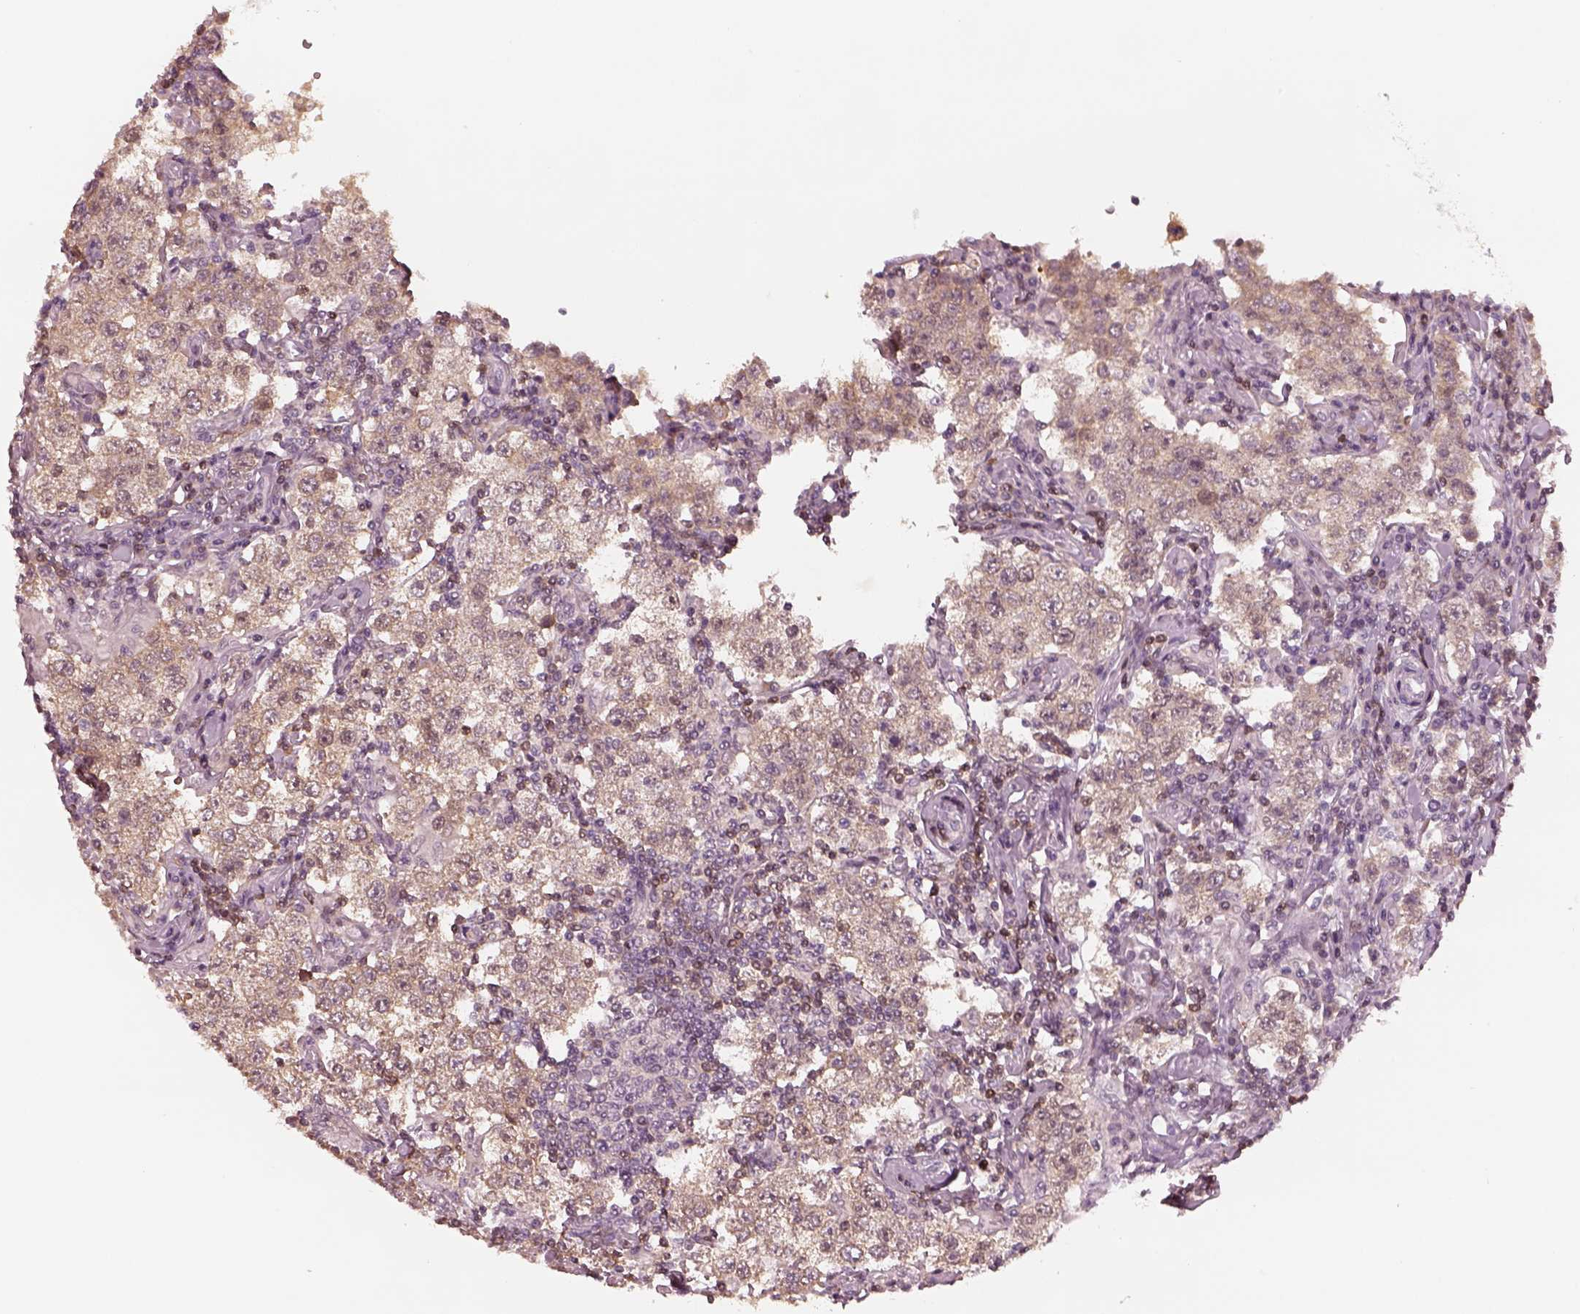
{"staining": {"intensity": "weak", "quantity": ">75%", "location": "cytoplasmic/membranous"}, "tissue": "testis cancer", "cell_type": "Tumor cells", "image_type": "cancer", "snomed": [{"axis": "morphology", "description": "Seminoma, NOS"}, {"axis": "morphology", "description": "Carcinoma, Embryonal, NOS"}, {"axis": "topography", "description": "Testis"}], "caption": "Testis embryonal carcinoma stained with a brown dye displays weak cytoplasmic/membranous positive staining in approximately >75% of tumor cells.", "gene": "EGR4", "patient": {"sex": "male", "age": 41}}